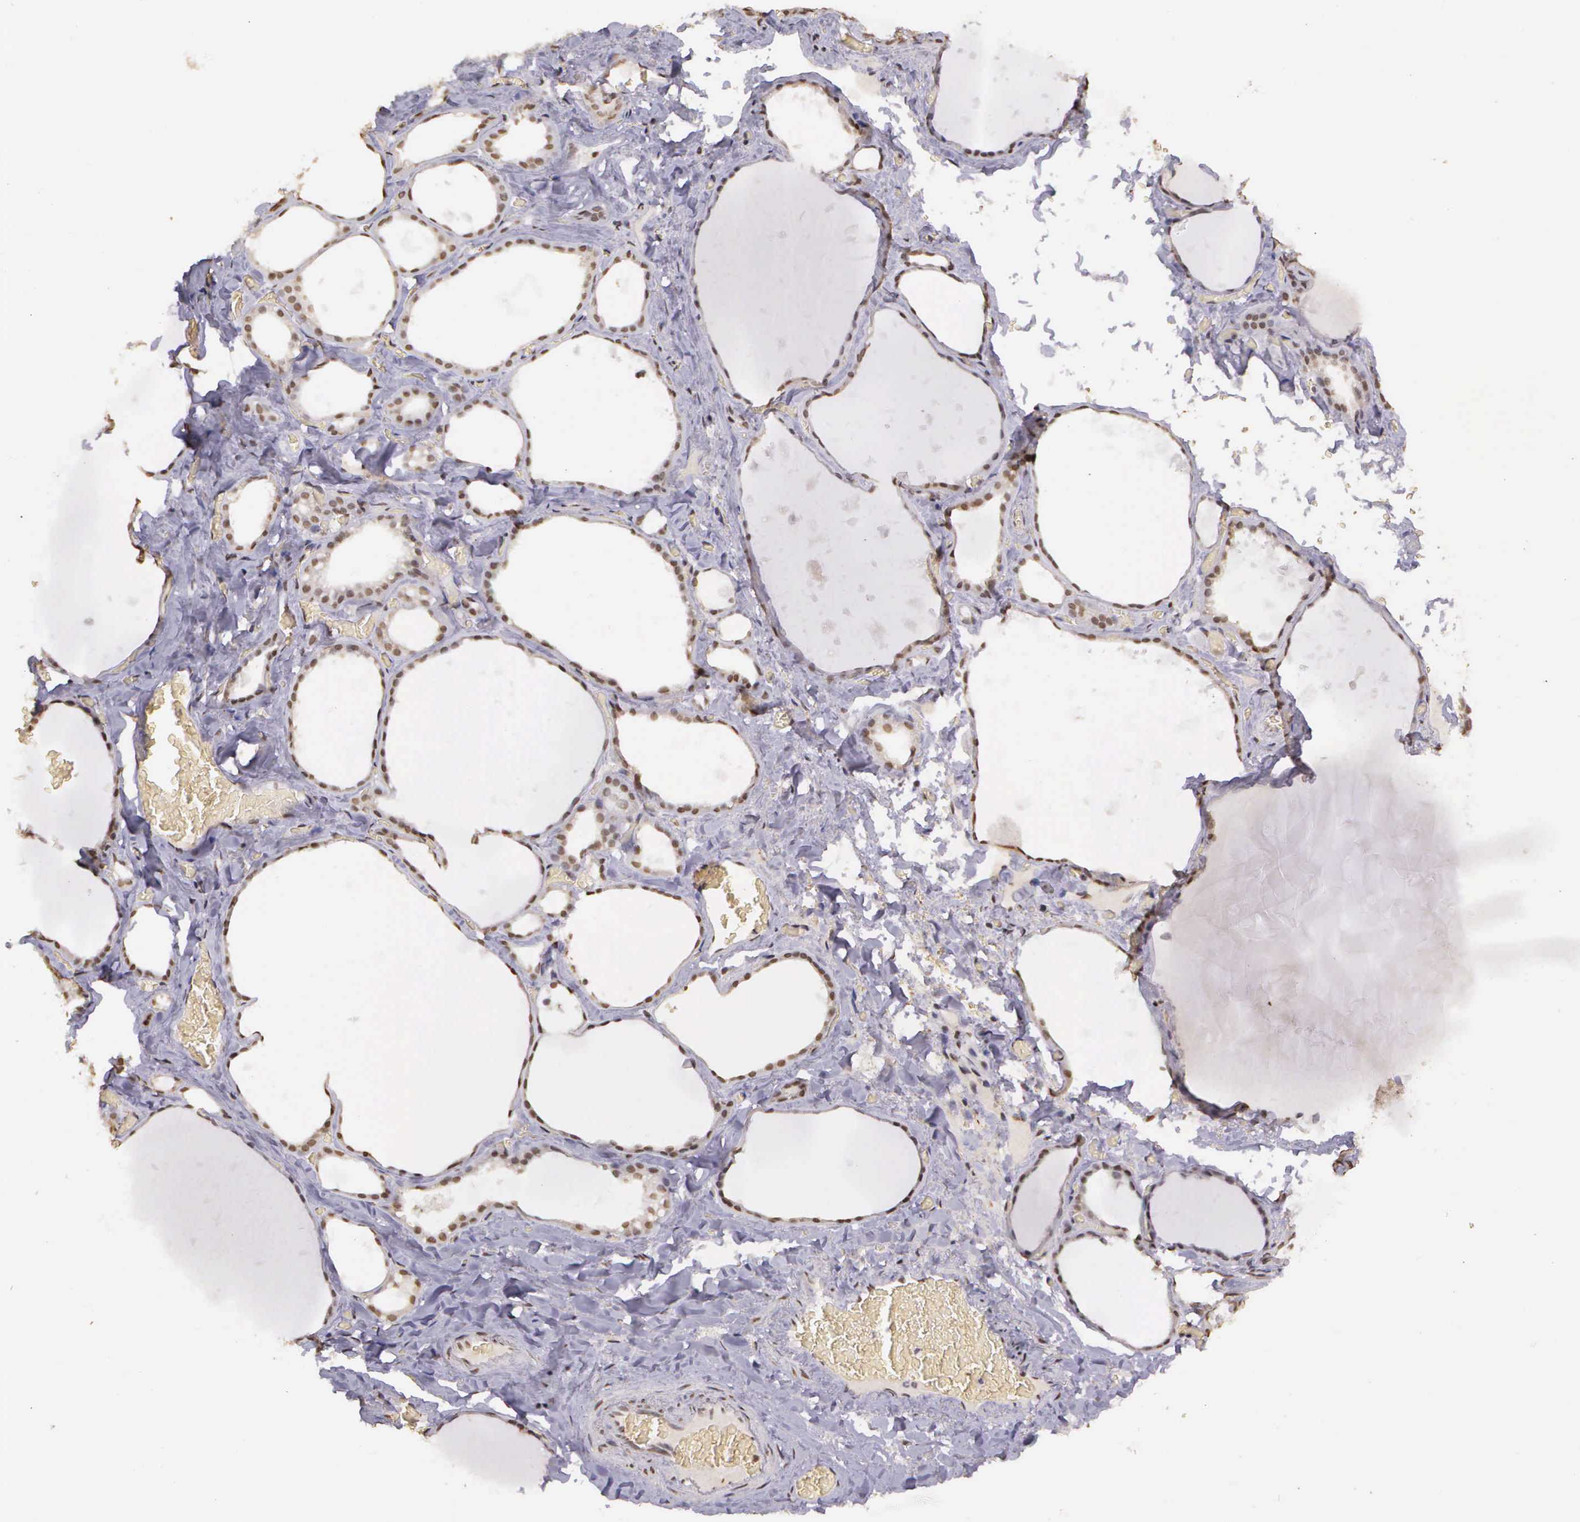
{"staining": {"intensity": "weak", "quantity": "25%-75%", "location": "nuclear"}, "tissue": "thyroid gland", "cell_type": "Glandular cells", "image_type": "normal", "snomed": [{"axis": "morphology", "description": "Normal tissue, NOS"}, {"axis": "topography", "description": "Thyroid gland"}], "caption": "This micrograph shows unremarkable thyroid gland stained with immunohistochemistry (IHC) to label a protein in brown. The nuclear of glandular cells show weak positivity for the protein. Nuclei are counter-stained blue.", "gene": "ARMCX5", "patient": {"sex": "male", "age": 76}}